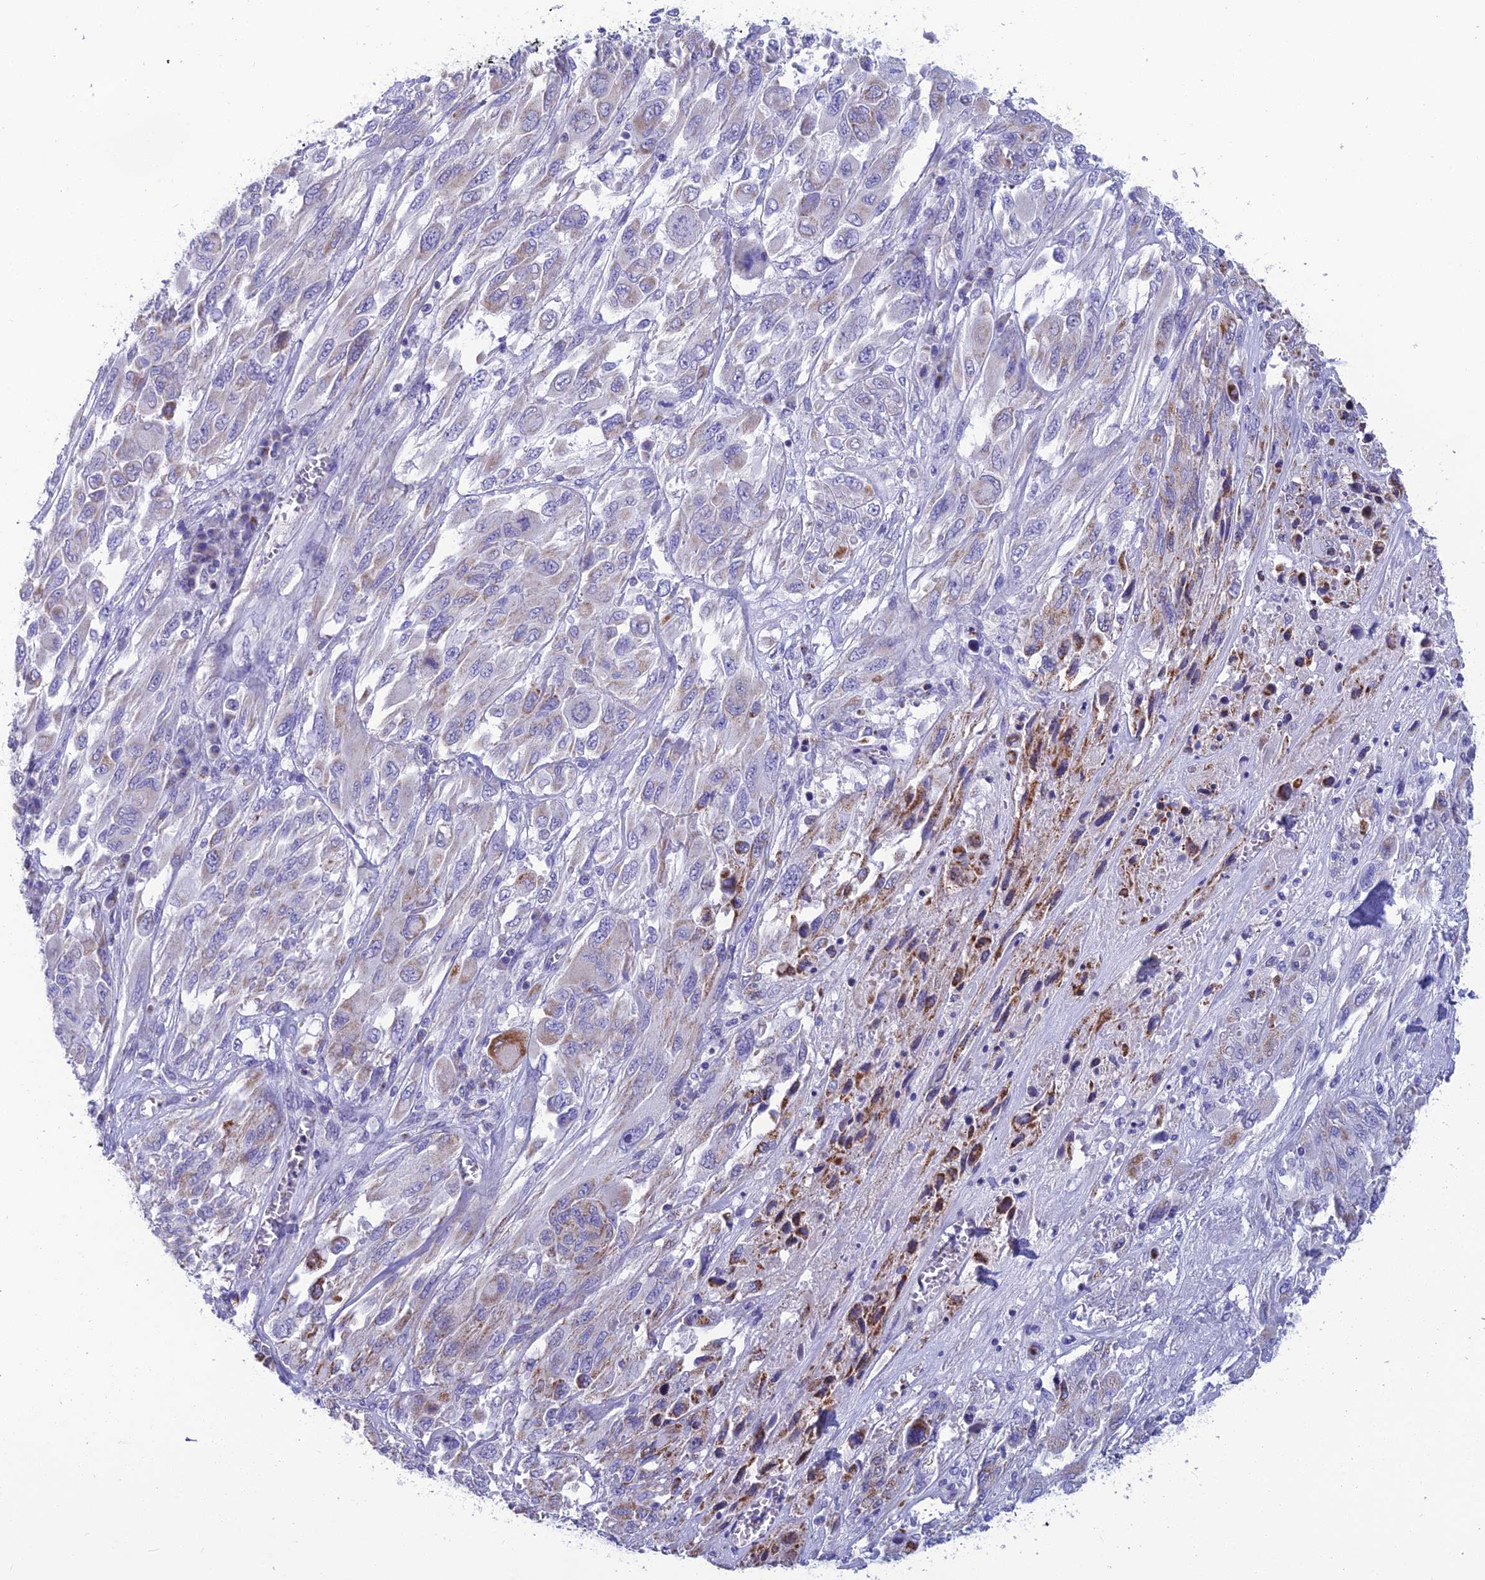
{"staining": {"intensity": "weak", "quantity": "<25%", "location": "cytoplasmic/membranous"}, "tissue": "melanoma", "cell_type": "Tumor cells", "image_type": "cancer", "snomed": [{"axis": "morphology", "description": "Malignant melanoma, NOS"}, {"axis": "topography", "description": "Skin"}], "caption": "Immunohistochemistry photomicrograph of neoplastic tissue: human melanoma stained with DAB (3,3'-diaminobenzidine) exhibits no significant protein staining in tumor cells.", "gene": "POMGNT1", "patient": {"sex": "female", "age": 91}}